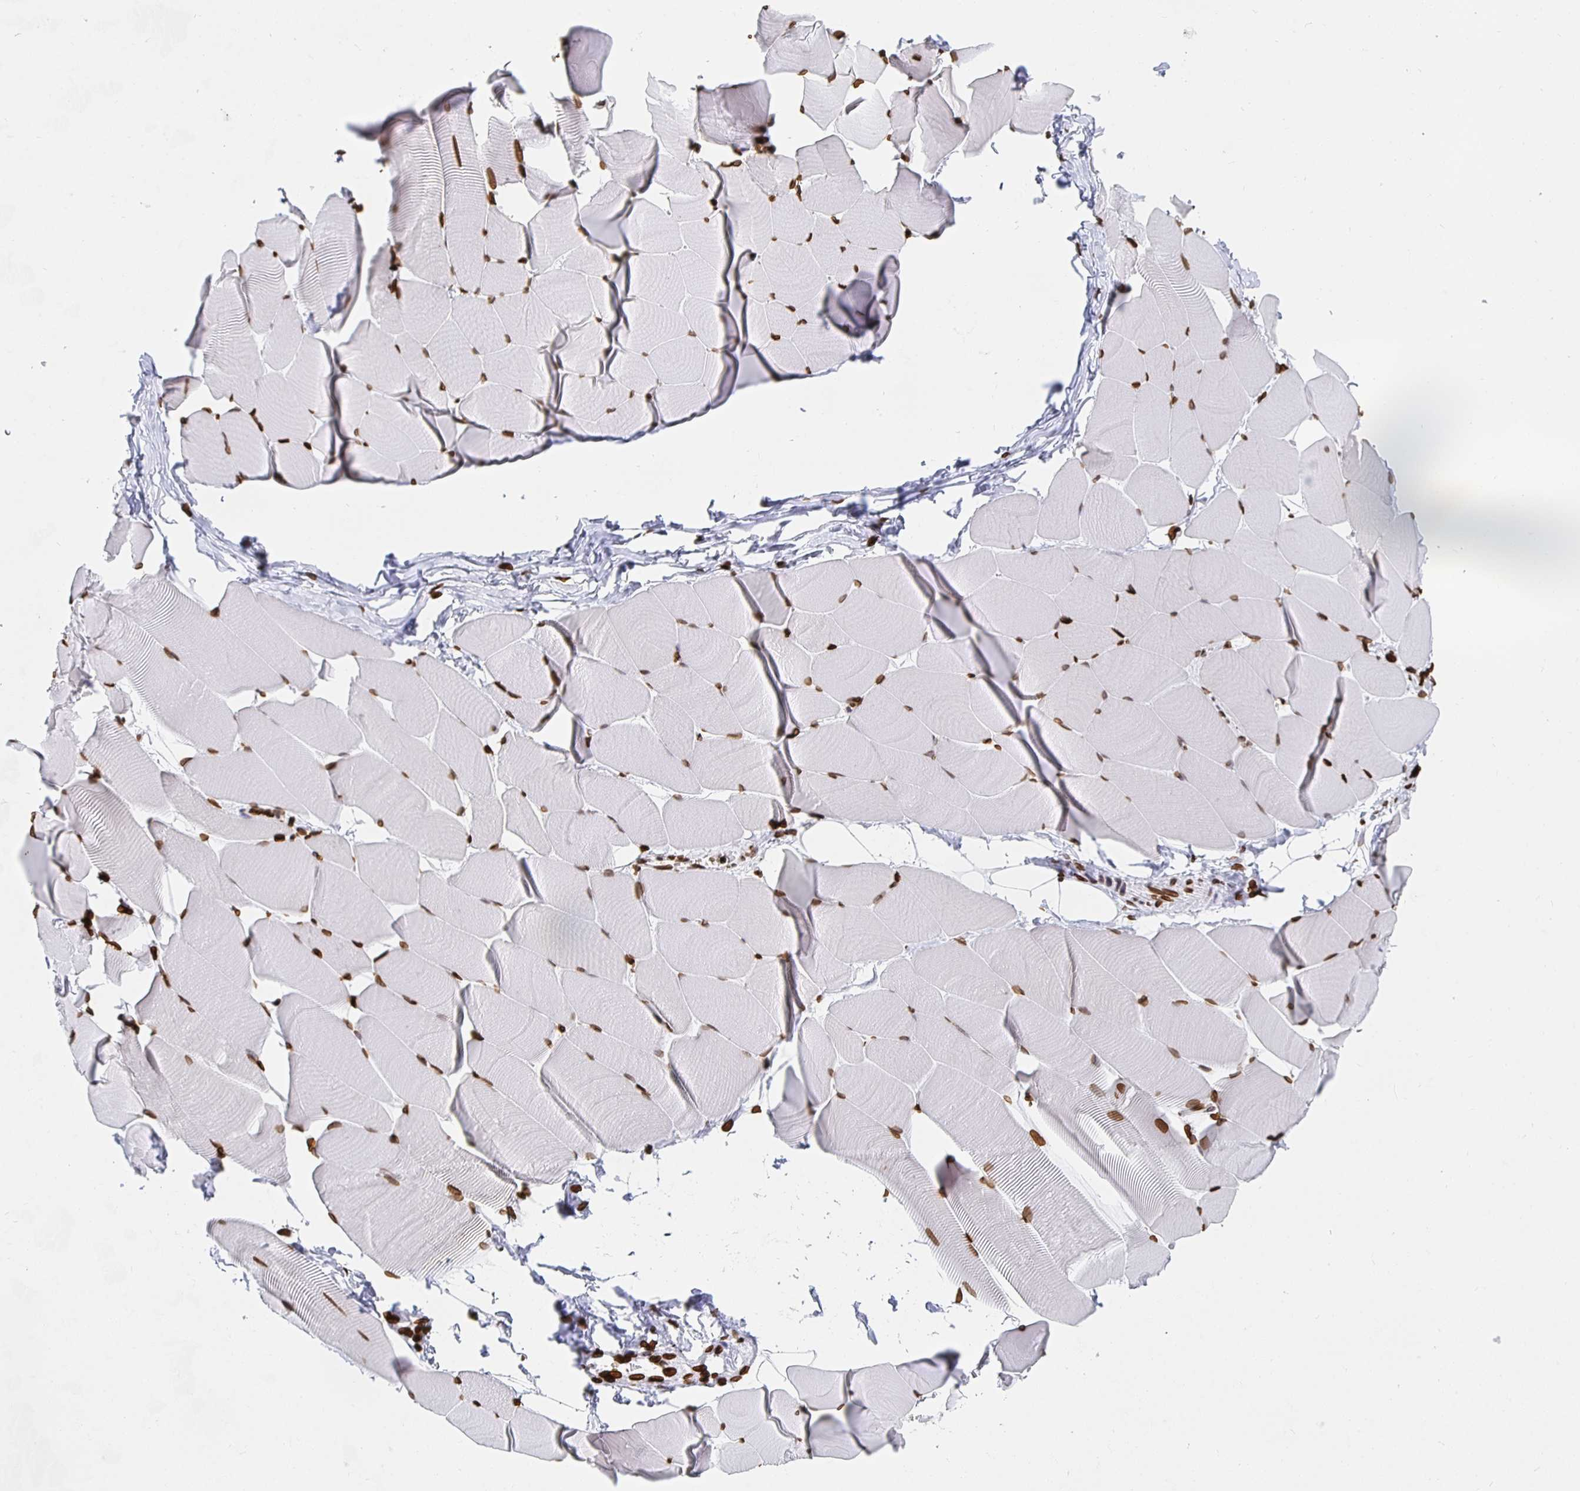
{"staining": {"intensity": "moderate", "quantity": ">75%", "location": "cytoplasmic/membranous,nuclear"}, "tissue": "skeletal muscle", "cell_type": "Myocytes", "image_type": "normal", "snomed": [{"axis": "morphology", "description": "Normal tissue, NOS"}, {"axis": "topography", "description": "Skeletal muscle"}], "caption": "Moderate cytoplasmic/membranous,nuclear expression is seen in about >75% of myocytes in unremarkable skeletal muscle.", "gene": "LMNB1", "patient": {"sex": "male", "age": 25}}